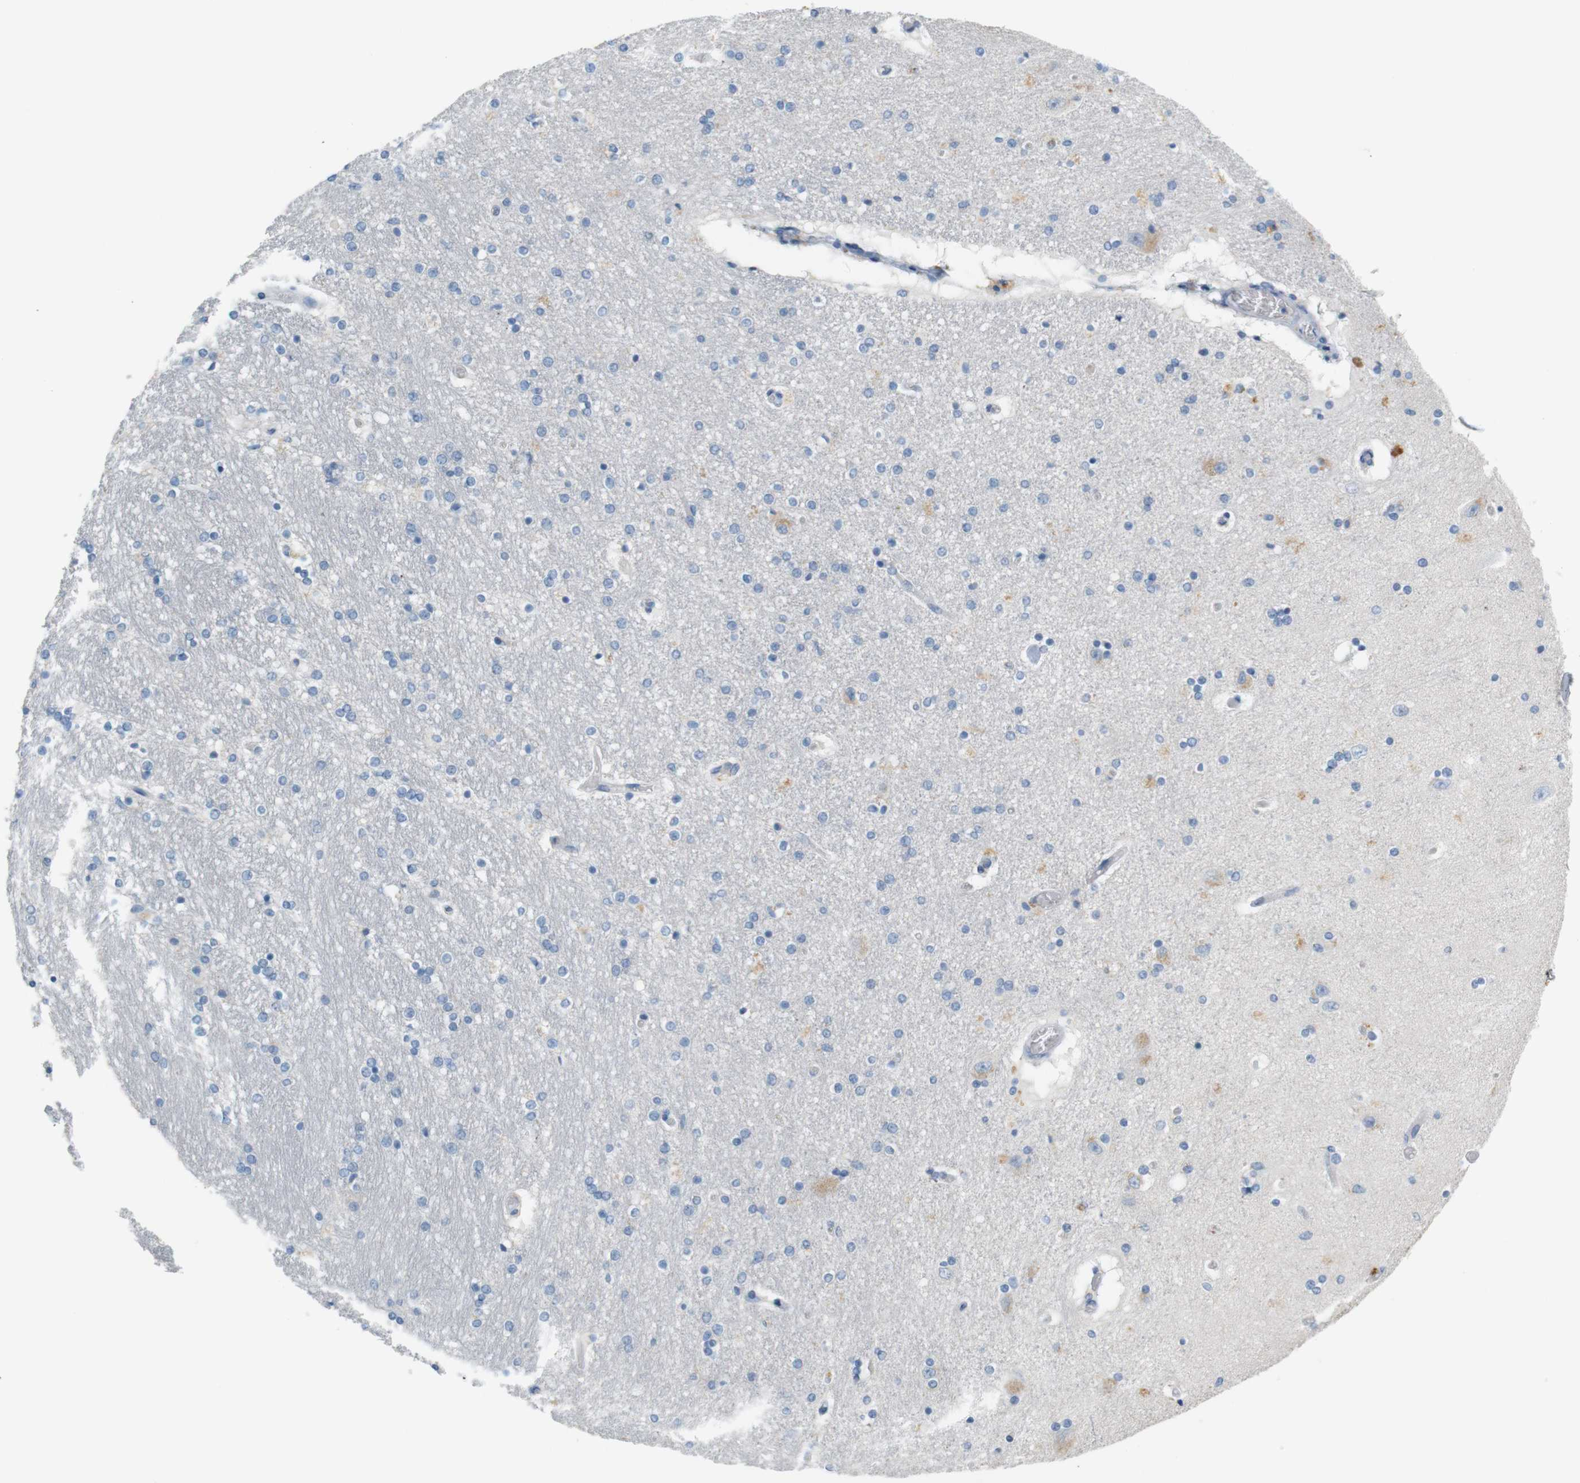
{"staining": {"intensity": "negative", "quantity": "none", "location": "none"}, "tissue": "hippocampus", "cell_type": "Glial cells", "image_type": "normal", "snomed": [{"axis": "morphology", "description": "Normal tissue, NOS"}, {"axis": "topography", "description": "Hippocampus"}], "caption": "This is an IHC image of benign human hippocampus. There is no positivity in glial cells.", "gene": "LRRK2", "patient": {"sex": "female", "age": 54}}